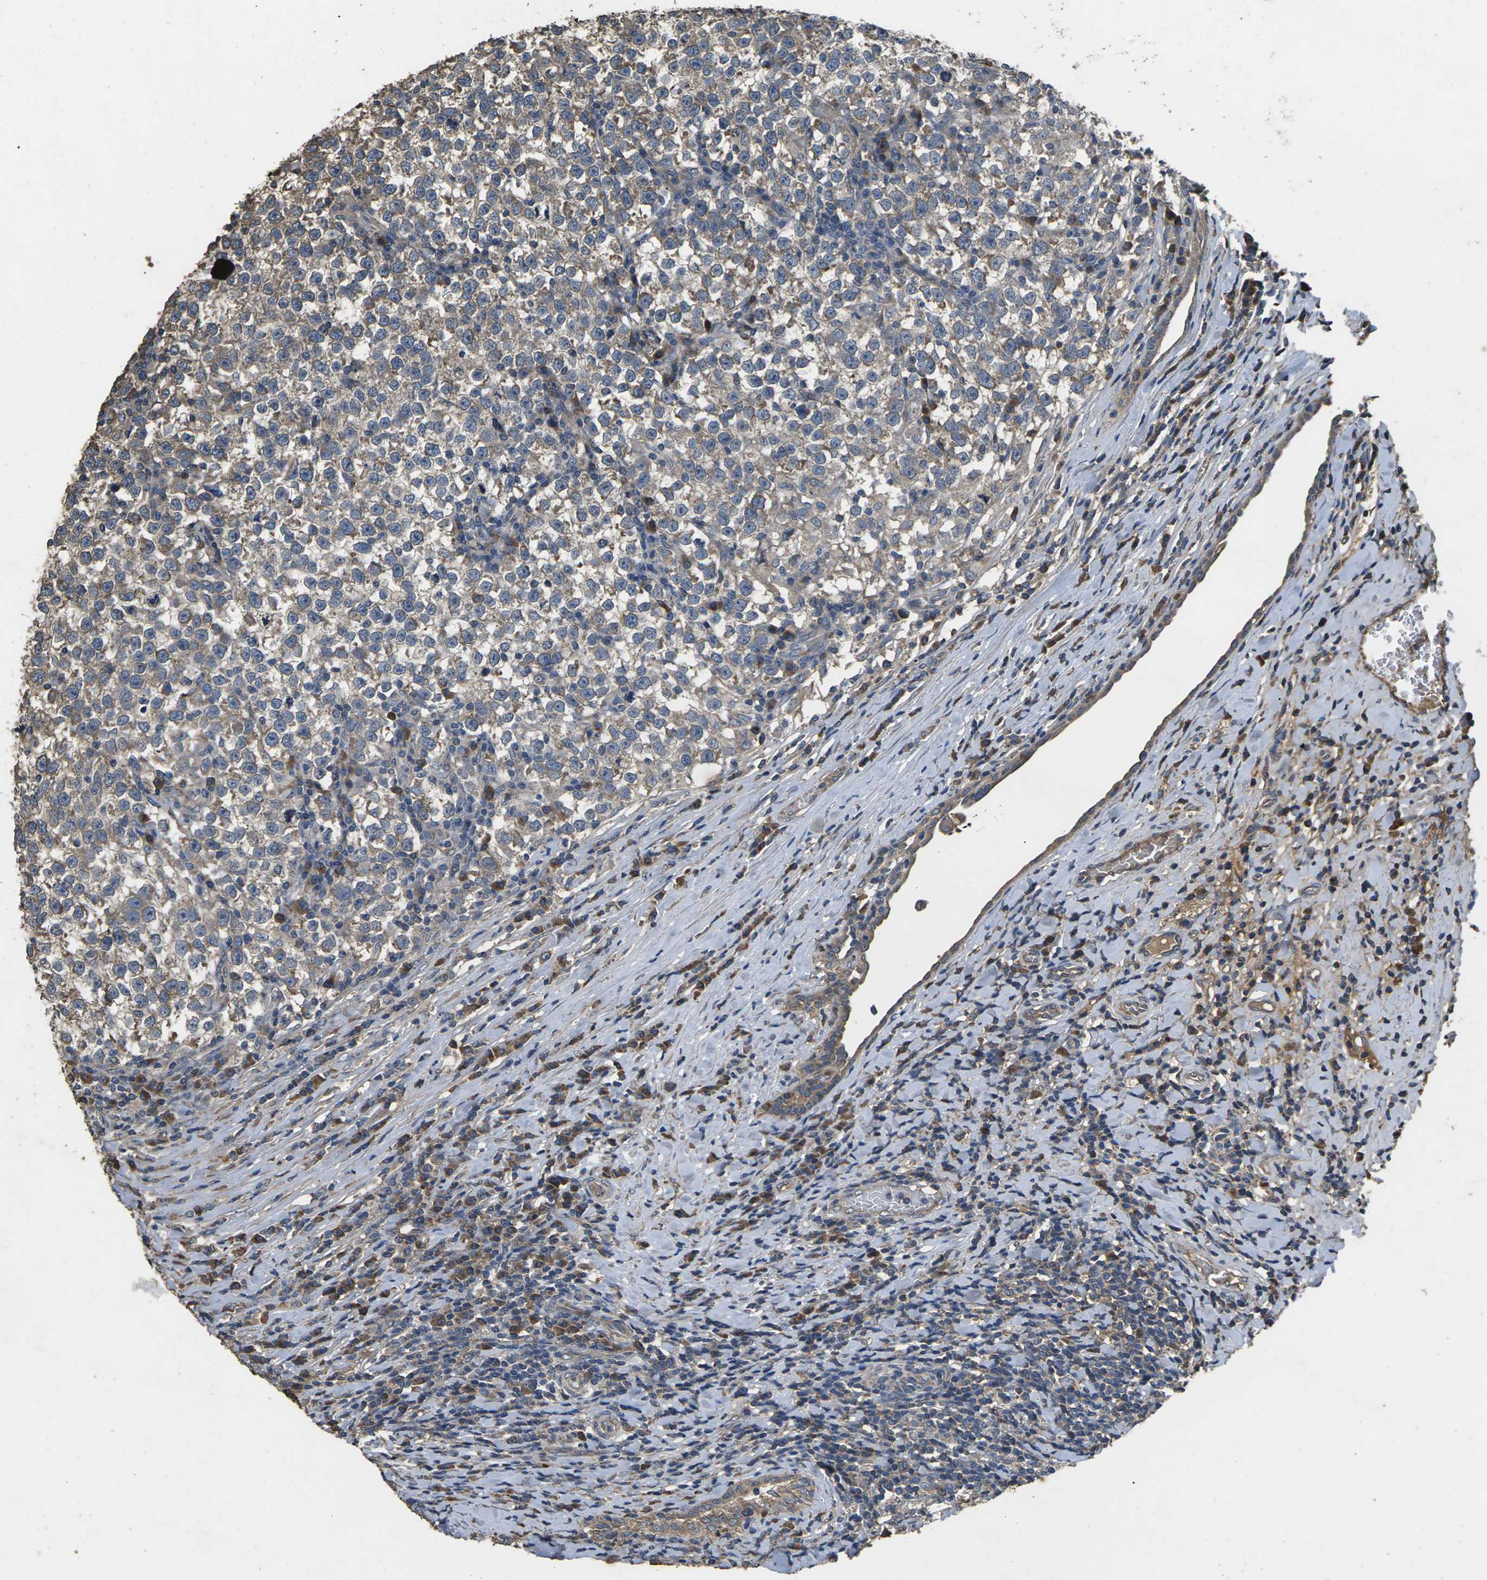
{"staining": {"intensity": "weak", "quantity": "<25%", "location": "cytoplasmic/membranous"}, "tissue": "testis cancer", "cell_type": "Tumor cells", "image_type": "cancer", "snomed": [{"axis": "morphology", "description": "Normal tissue, NOS"}, {"axis": "morphology", "description": "Seminoma, NOS"}, {"axis": "topography", "description": "Testis"}], "caption": "Protein analysis of testis cancer exhibits no significant expression in tumor cells.", "gene": "B4GAT1", "patient": {"sex": "male", "age": 43}}